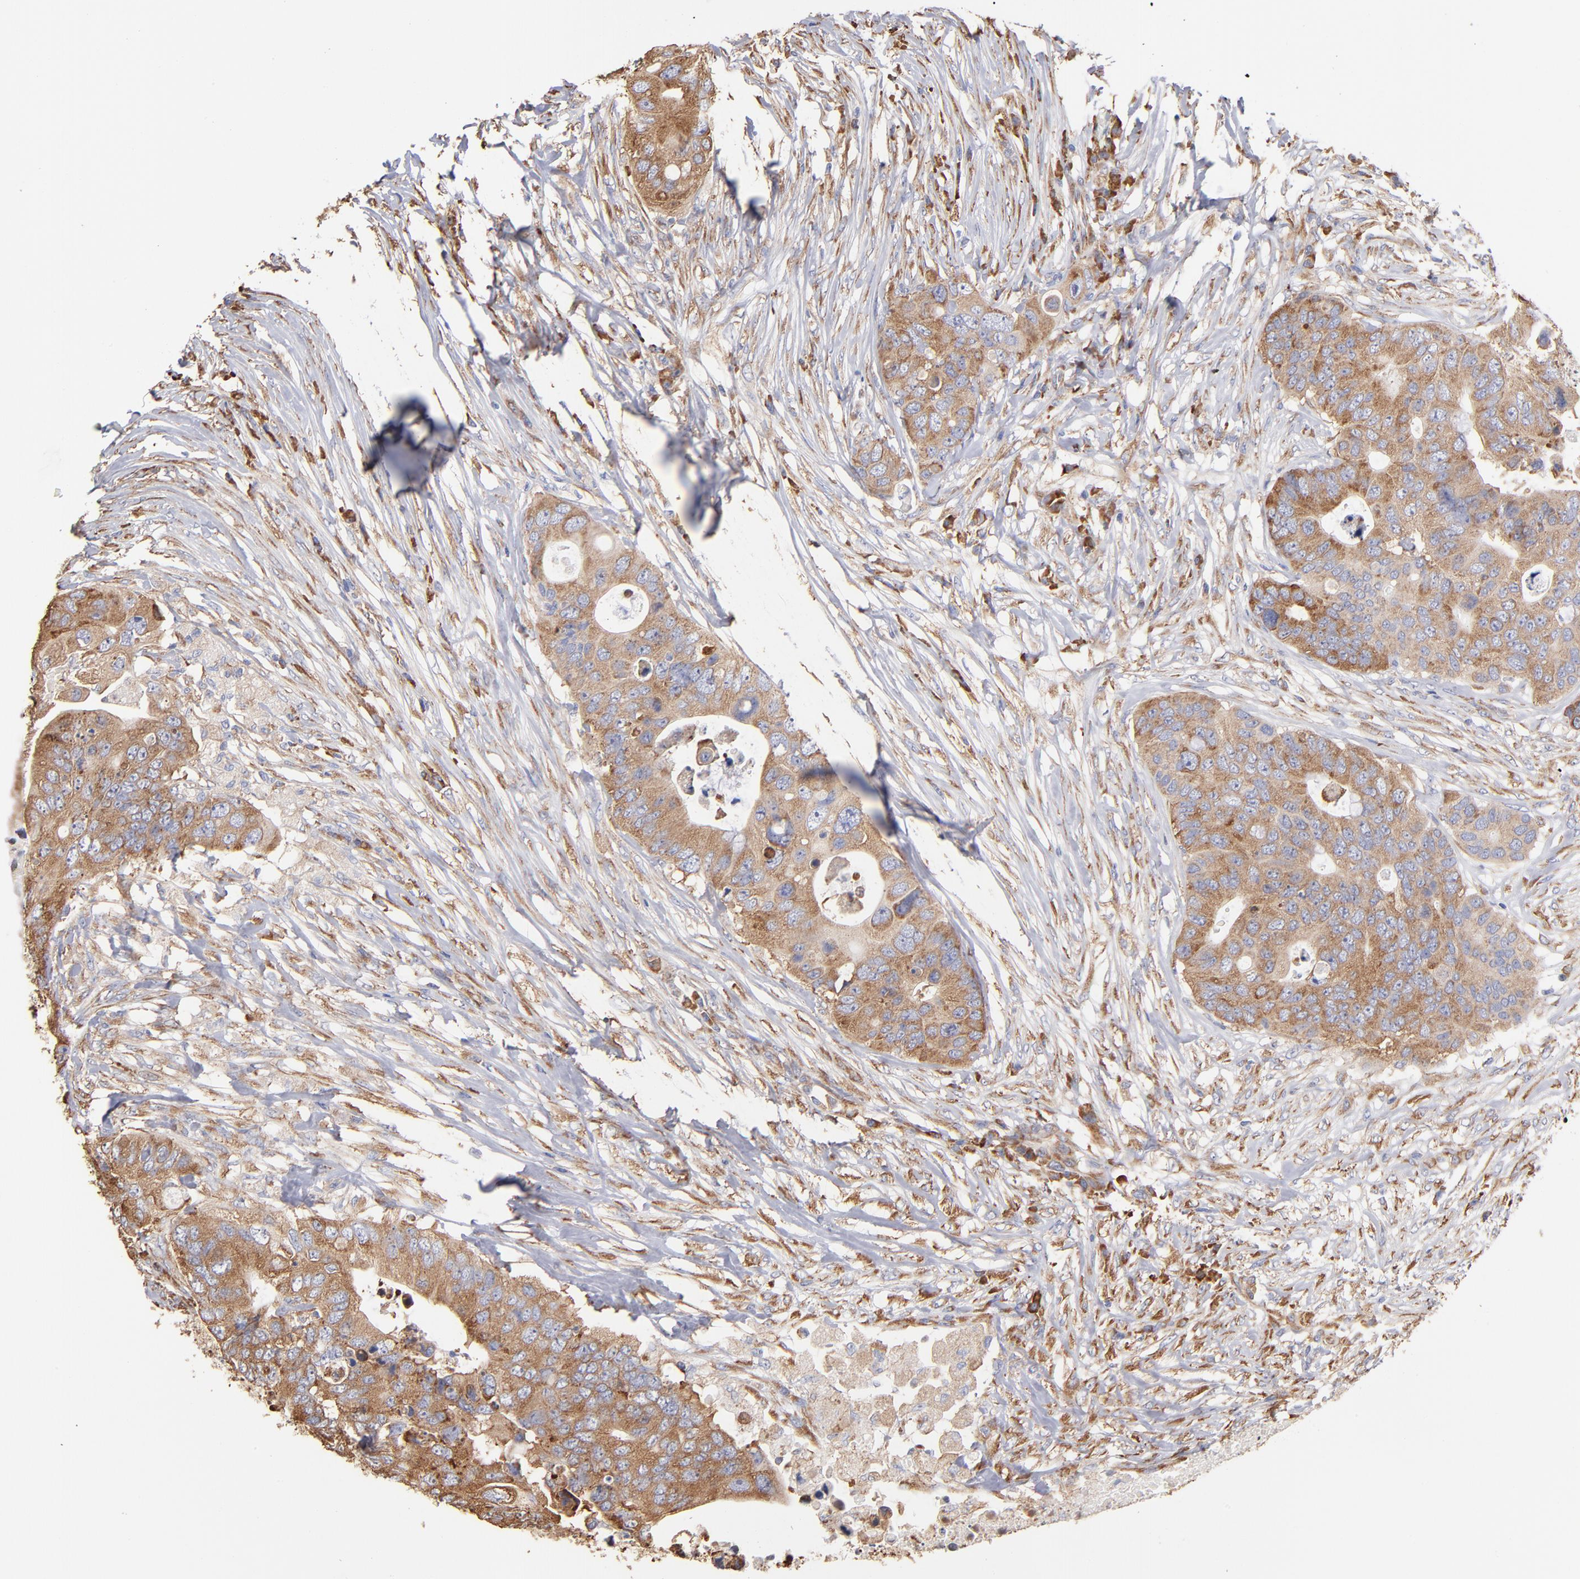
{"staining": {"intensity": "moderate", "quantity": ">75%", "location": "cytoplasmic/membranous"}, "tissue": "colorectal cancer", "cell_type": "Tumor cells", "image_type": "cancer", "snomed": [{"axis": "morphology", "description": "Adenocarcinoma, NOS"}, {"axis": "topography", "description": "Colon"}], "caption": "Immunohistochemical staining of colorectal adenocarcinoma reveals moderate cytoplasmic/membranous protein expression in about >75% of tumor cells.", "gene": "RPL9", "patient": {"sex": "male", "age": 71}}